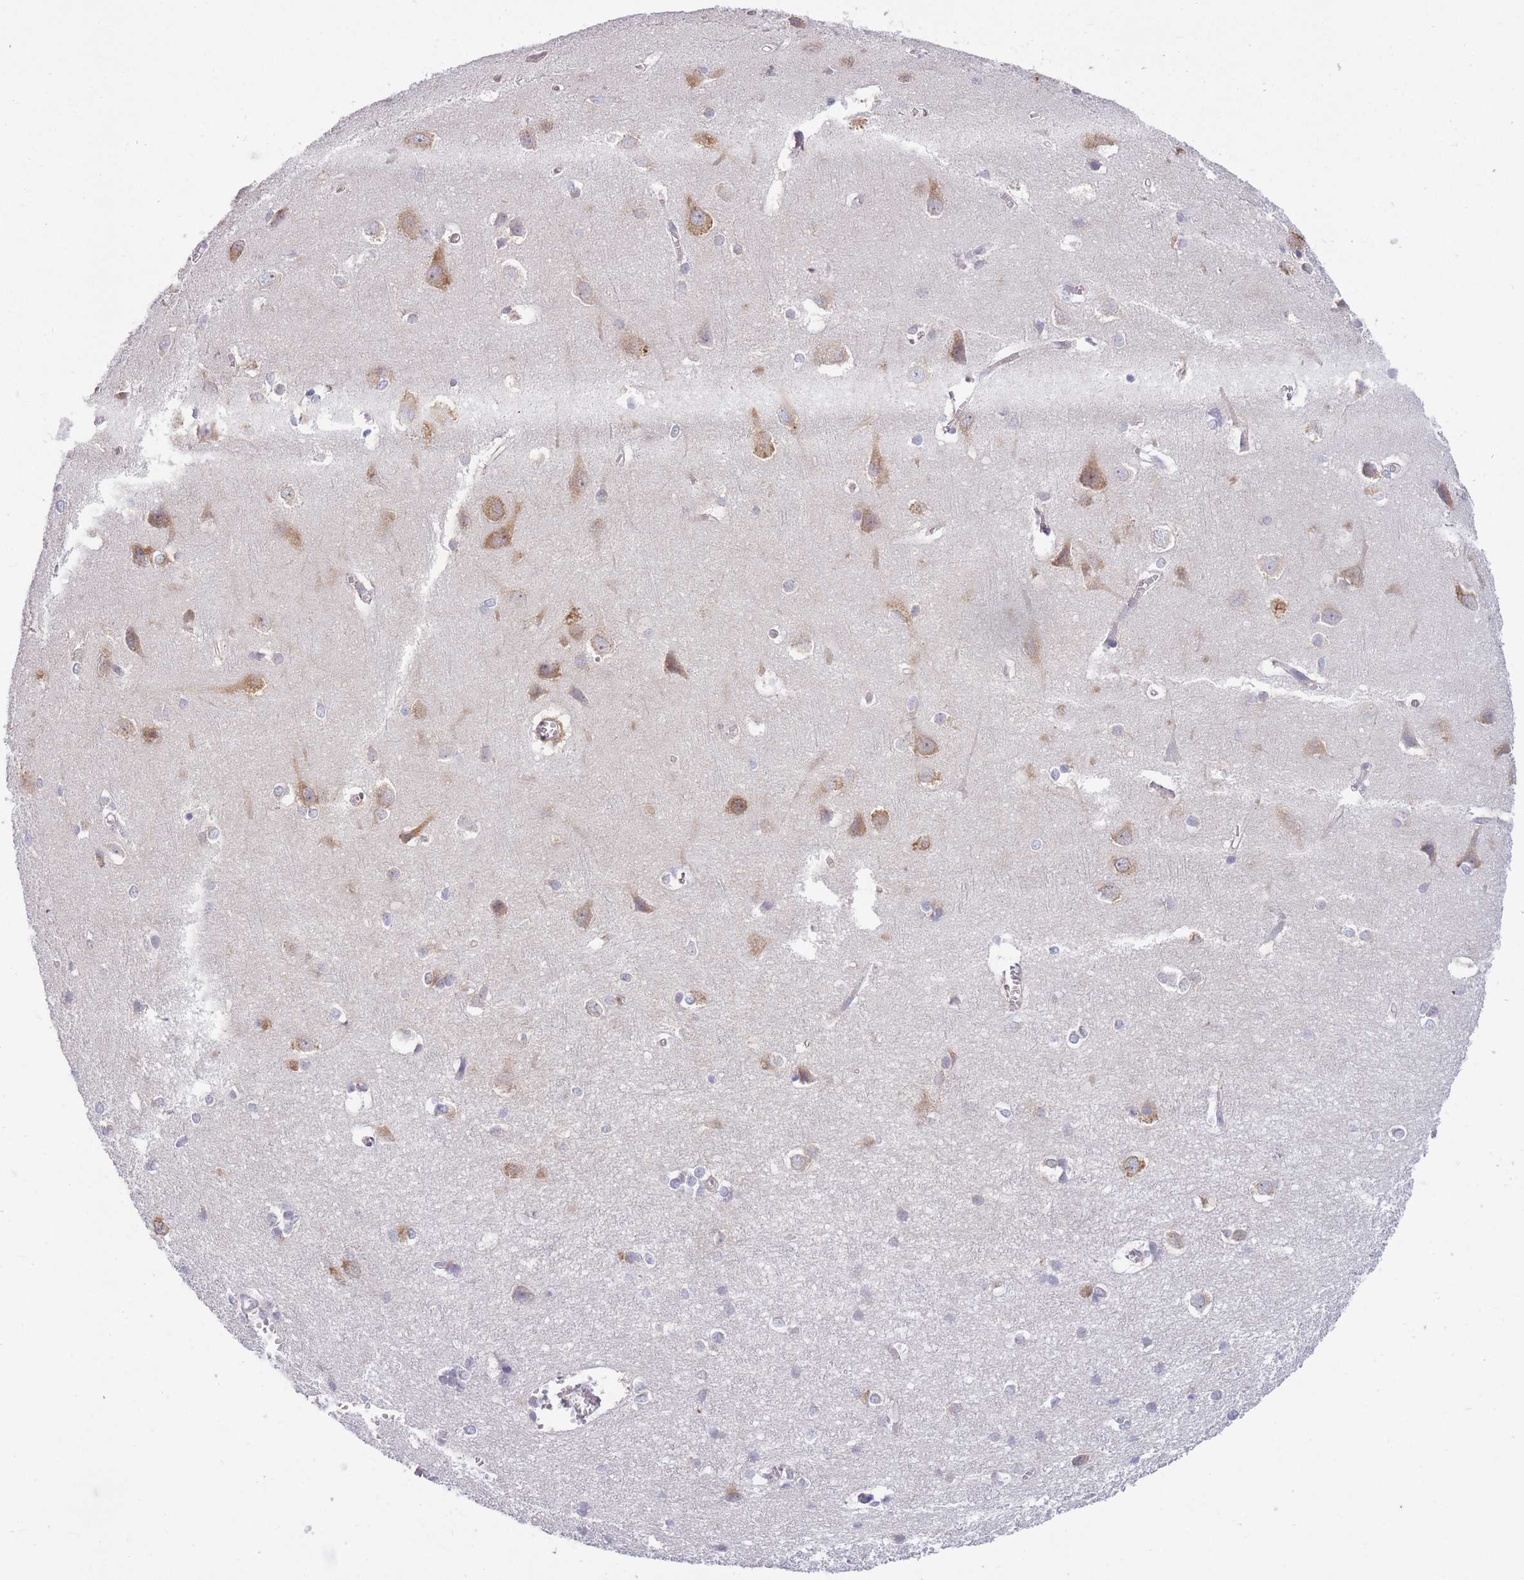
{"staining": {"intensity": "negative", "quantity": "none", "location": "none"}, "tissue": "cerebral cortex", "cell_type": "Endothelial cells", "image_type": "normal", "snomed": [{"axis": "morphology", "description": "Normal tissue, NOS"}, {"axis": "topography", "description": "Cerebral cortex"}], "caption": "An IHC image of benign cerebral cortex is shown. There is no staining in endothelial cells of cerebral cortex.", "gene": "COPG1", "patient": {"sex": "male", "age": 37}}